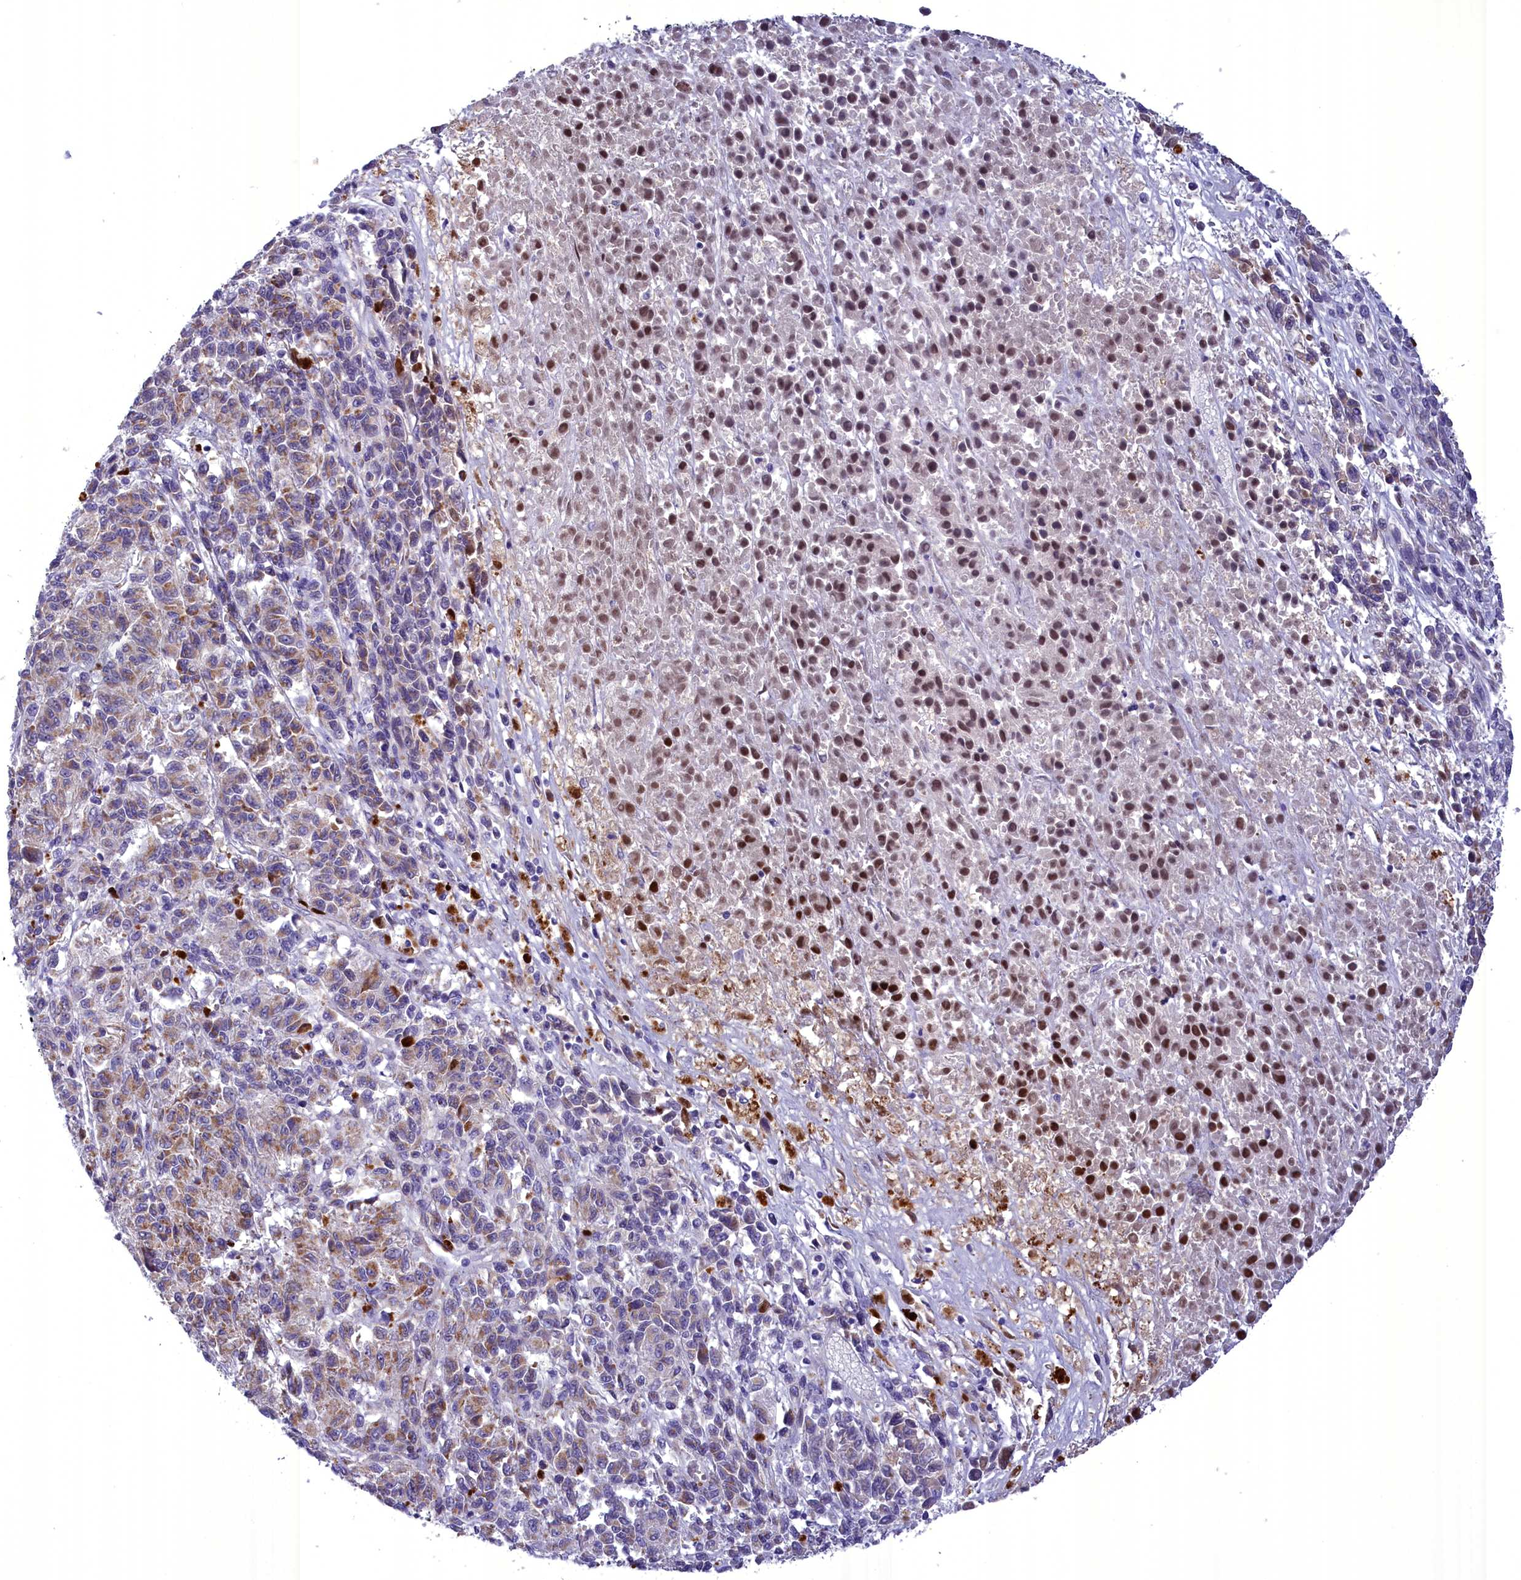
{"staining": {"intensity": "moderate", "quantity": "25%-75%", "location": "cytoplasmic/membranous"}, "tissue": "melanoma", "cell_type": "Tumor cells", "image_type": "cancer", "snomed": [{"axis": "morphology", "description": "Malignant melanoma, Metastatic site"}, {"axis": "topography", "description": "Lung"}], "caption": "Approximately 25%-75% of tumor cells in melanoma display moderate cytoplasmic/membranous protein positivity as visualized by brown immunohistochemical staining.", "gene": "FAM149B1", "patient": {"sex": "male", "age": 64}}